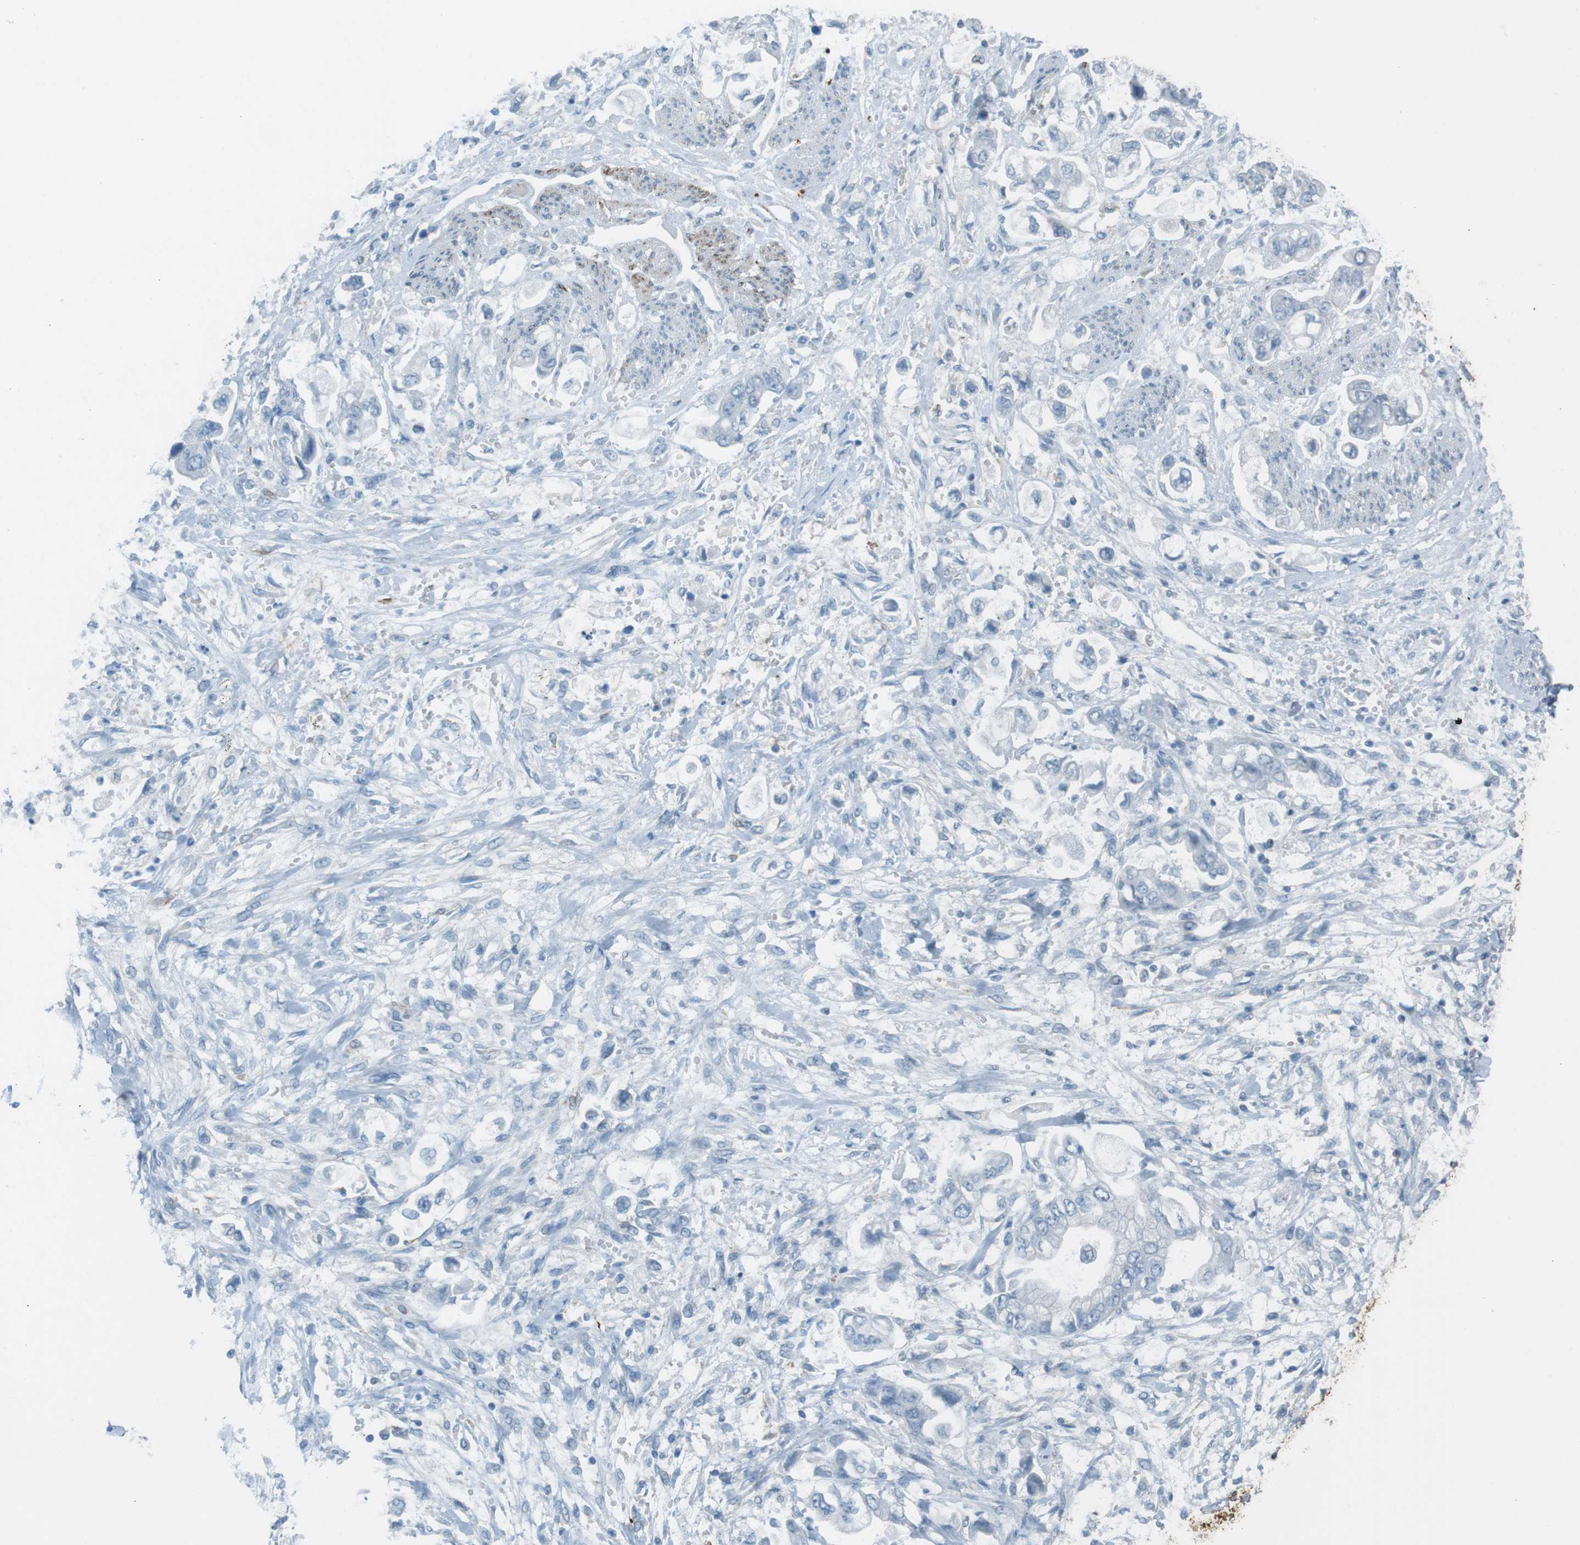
{"staining": {"intensity": "negative", "quantity": "none", "location": "none"}, "tissue": "stomach cancer", "cell_type": "Tumor cells", "image_type": "cancer", "snomed": [{"axis": "morphology", "description": "Normal tissue, NOS"}, {"axis": "morphology", "description": "Adenocarcinoma, NOS"}, {"axis": "topography", "description": "Stomach"}], "caption": "IHC micrograph of stomach cancer stained for a protein (brown), which demonstrates no staining in tumor cells.", "gene": "TUBB2A", "patient": {"sex": "male", "age": 62}}